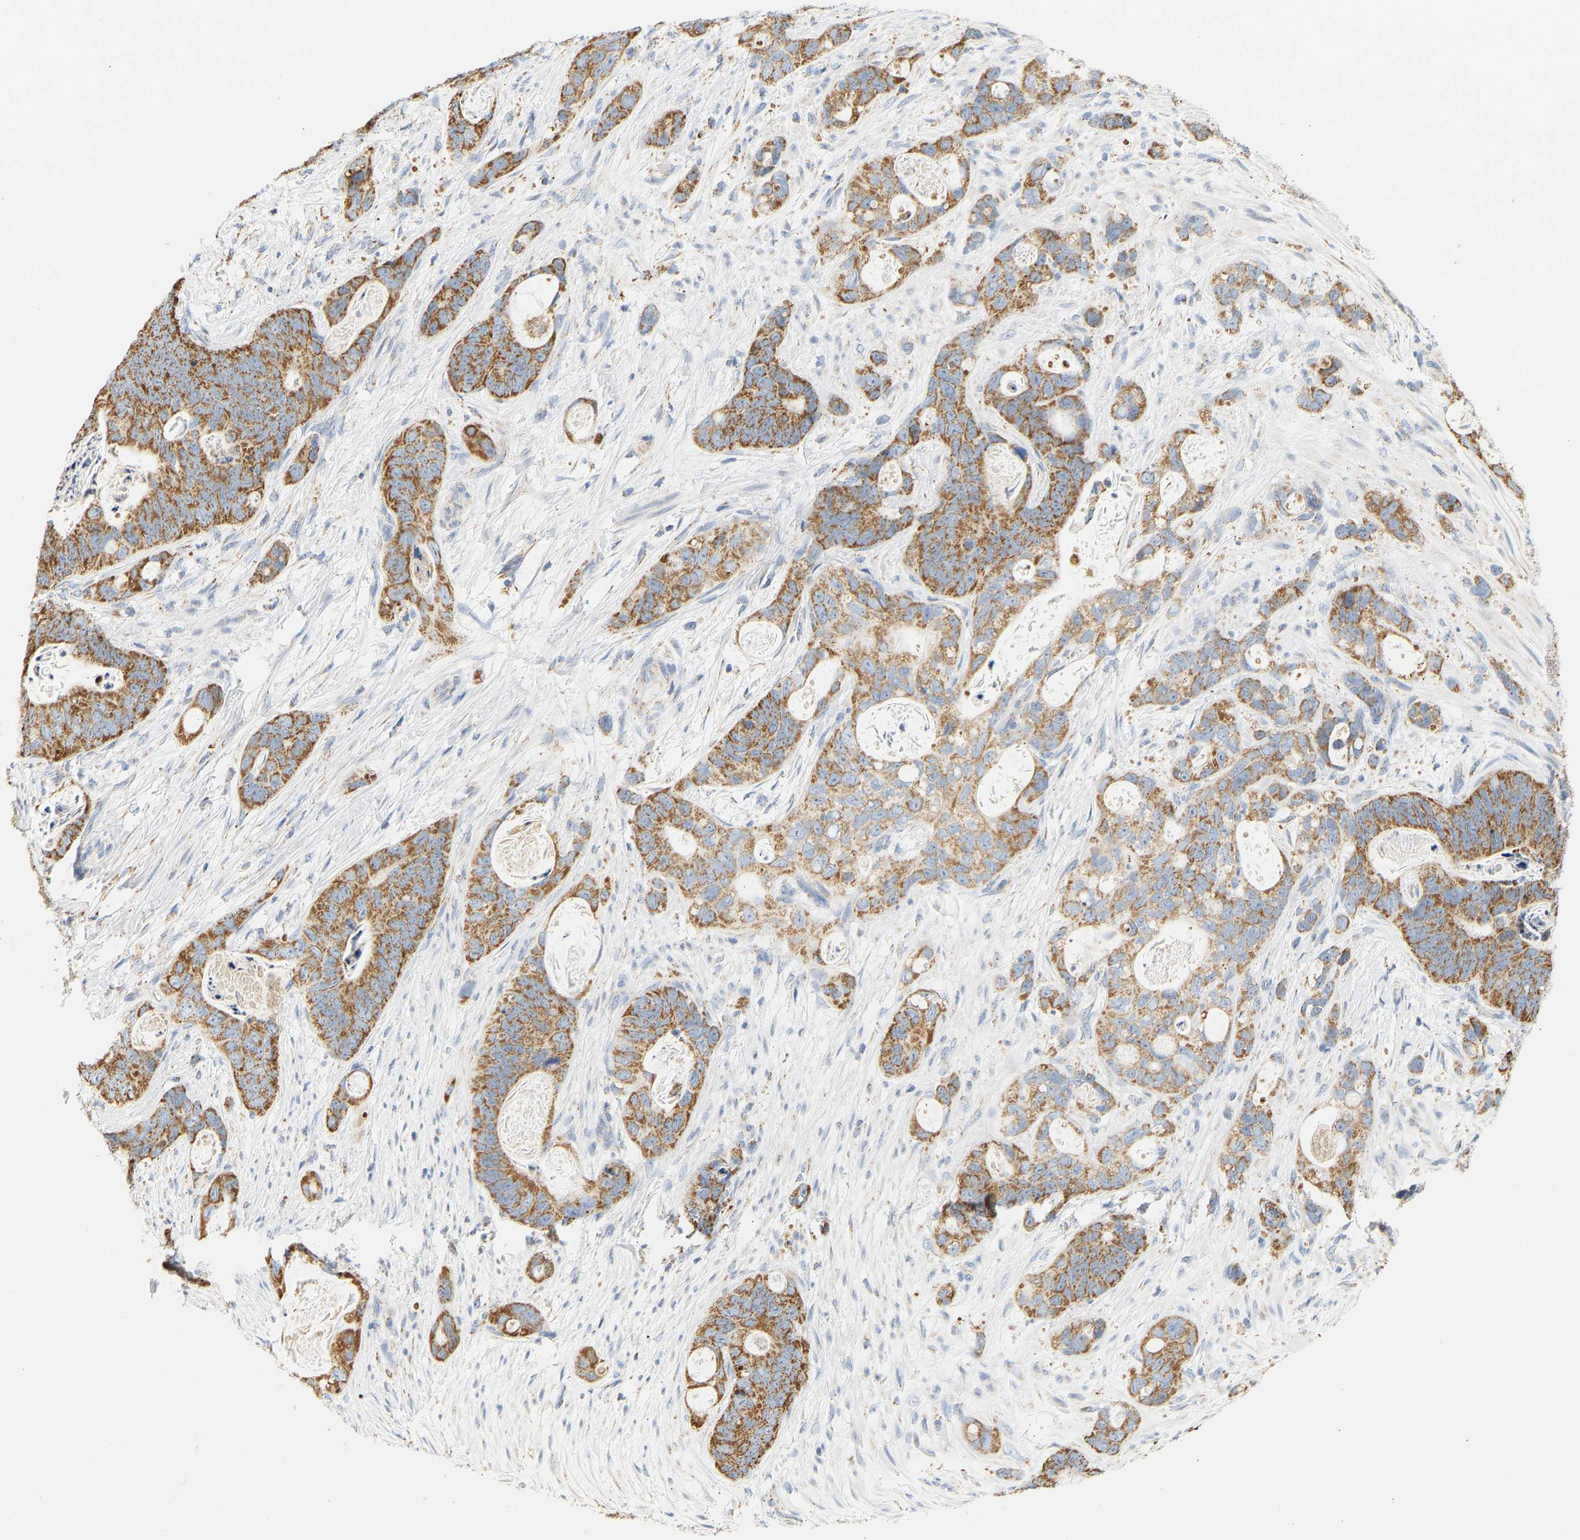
{"staining": {"intensity": "moderate", "quantity": ">75%", "location": "cytoplasmic/membranous"}, "tissue": "stomach cancer", "cell_type": "Tumor cells", "image_type": "cancer", "snomed": [{"axis": "morphology", "description": "Normal tissue, NOS"}, {"axis": "morphology", "description": "Adenocarcinoma, NOS"}, {"axis": "topography", "description": "Stomach"}], "caption": "Adenocarcinoma (stomach) was stained to show a protein in brown. There is medium levels of moderate cytoplasmic/membranous positivity in about >75% of tumor cells.", "gene": "GRPEL2", "patient": {"sex": "female", "age": 89}}